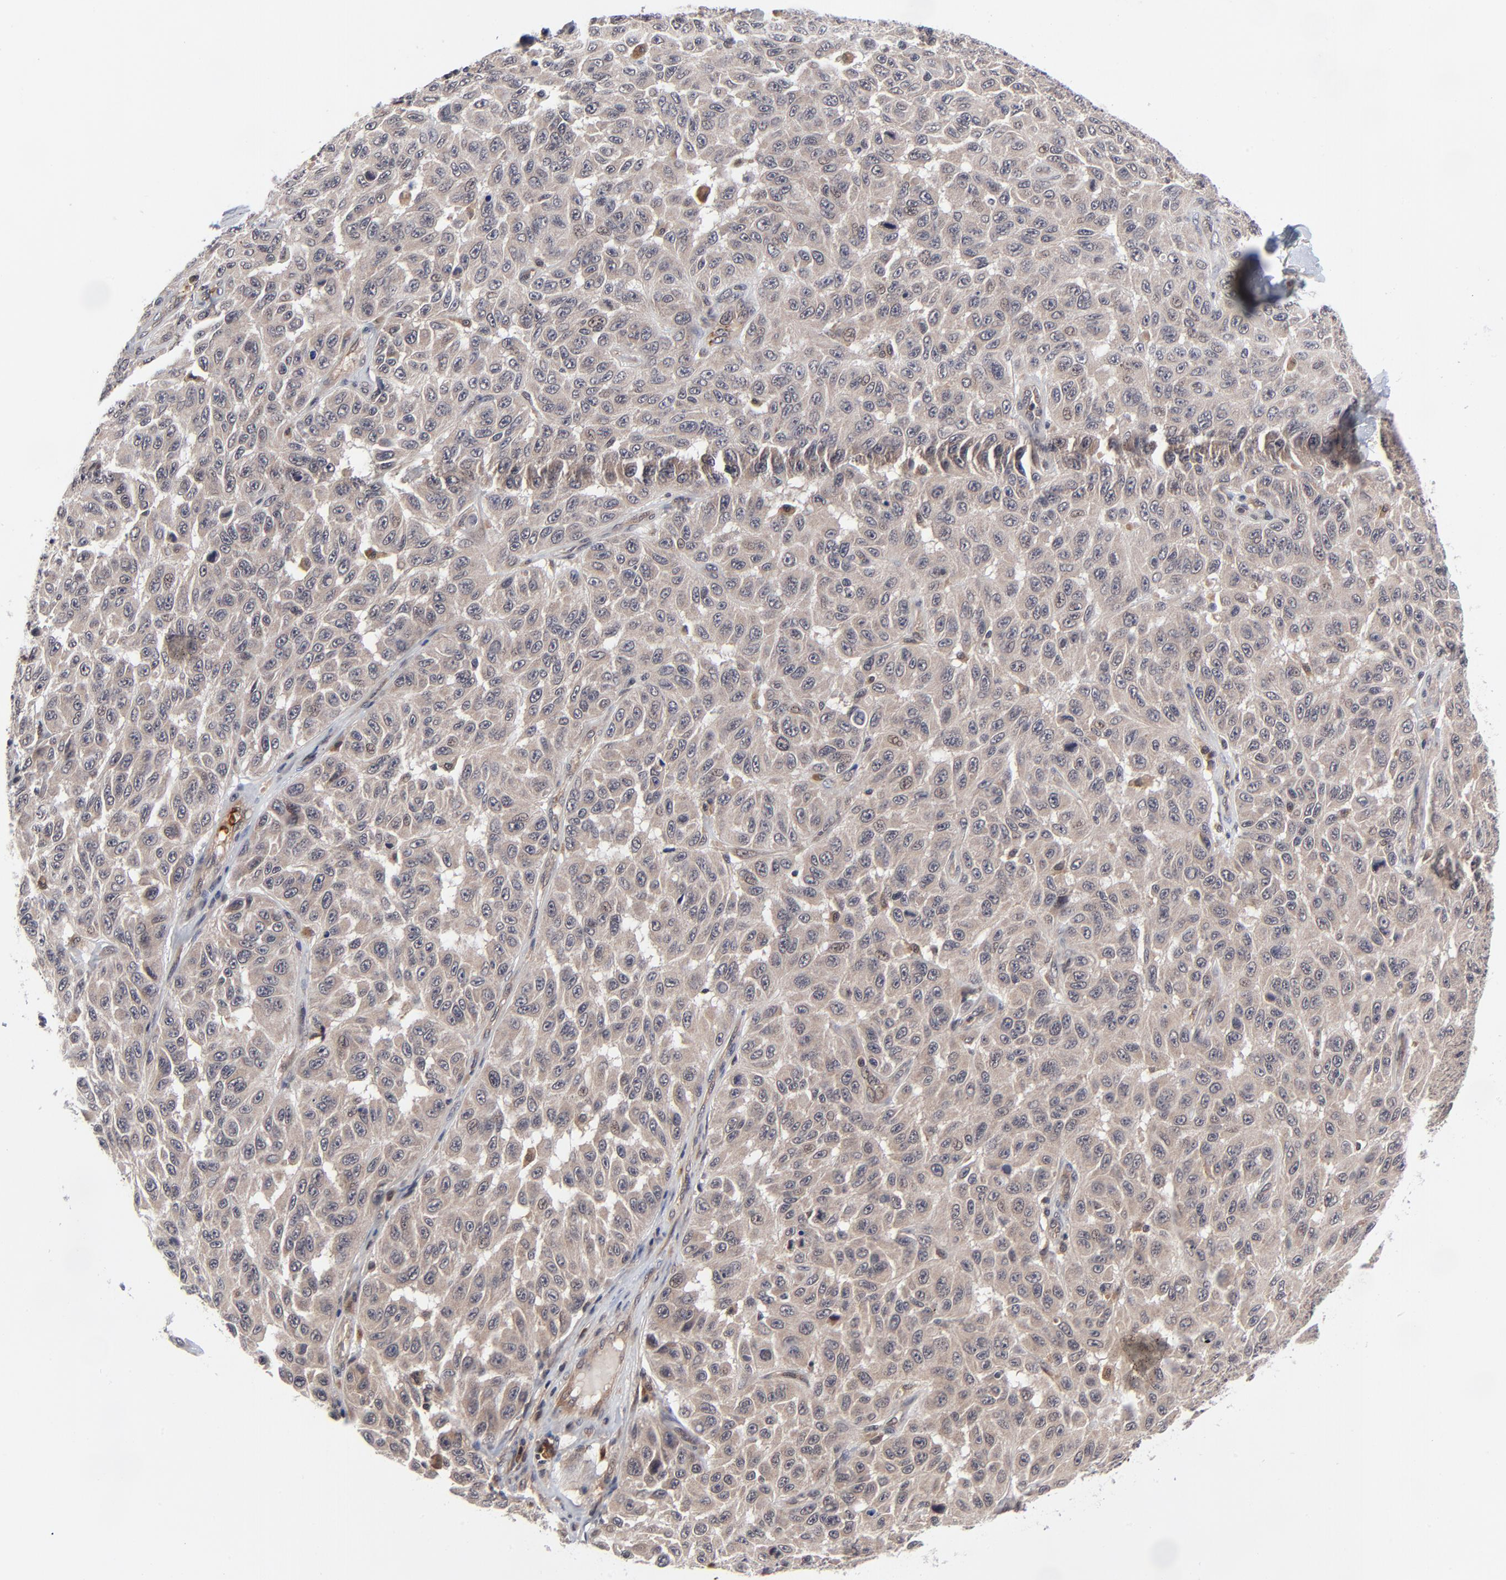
{"staining": {"intensity": "weak", "quantity": ">75%", "location": "cytoplasmic/membranous"}, "tissue": "melanoma", "cell_type": "Tumor cells", "image_type": "cancer", "snomed": [{"axis": "morphology", "description": "Malignant melanoma, NOS"}, {"axis": "topography", "description": "Skin"}], "caption": "Malignant melanoma stained for a protein displays weak cytoplasmic/membranous positivity in tumor cells.", "gene": "CASP10", "patient": {"sex": "male", "age": 30}}